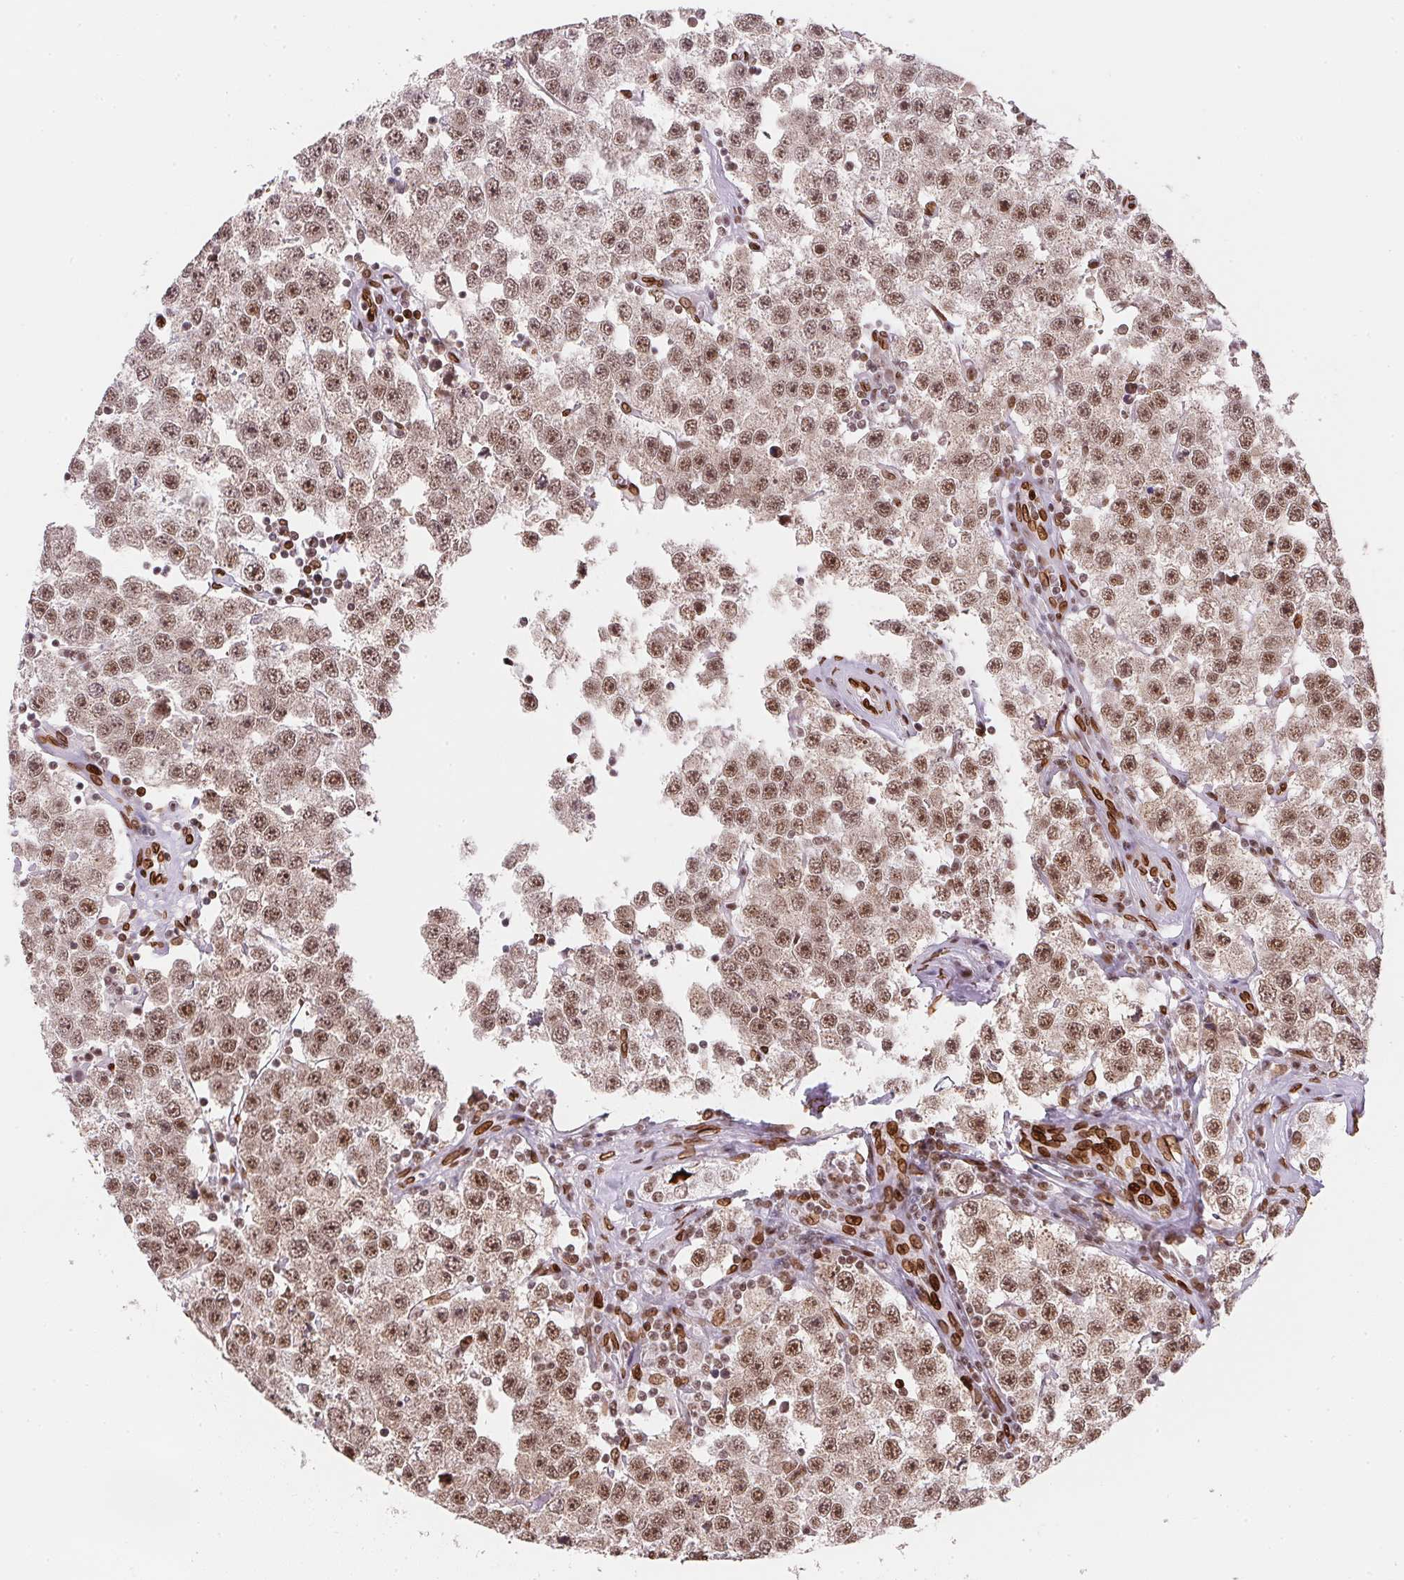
{"staining": {"intensity": "weak", "quantity": ">75%", "location": "nuclear"}, "tissue": "testis cancer", "cell_type": "Tumor cells", "image_type": "cancer", "snomed": [{"axis": "morphology", "description": "Seminoma, NOS"}, {"axis": "topography", "description": "Testis"}], "caption": "Protein expression by immunohistochemistry shows weak nuclear expression in approximately >75% of tumor cells in seminoma (testis). (DAB (3,3'-diaminobenzidine) IHC with brightfield microscopy, high magnification).", "gene": "SAP30BP", "patient": {"sex": "male", "age": 34}}